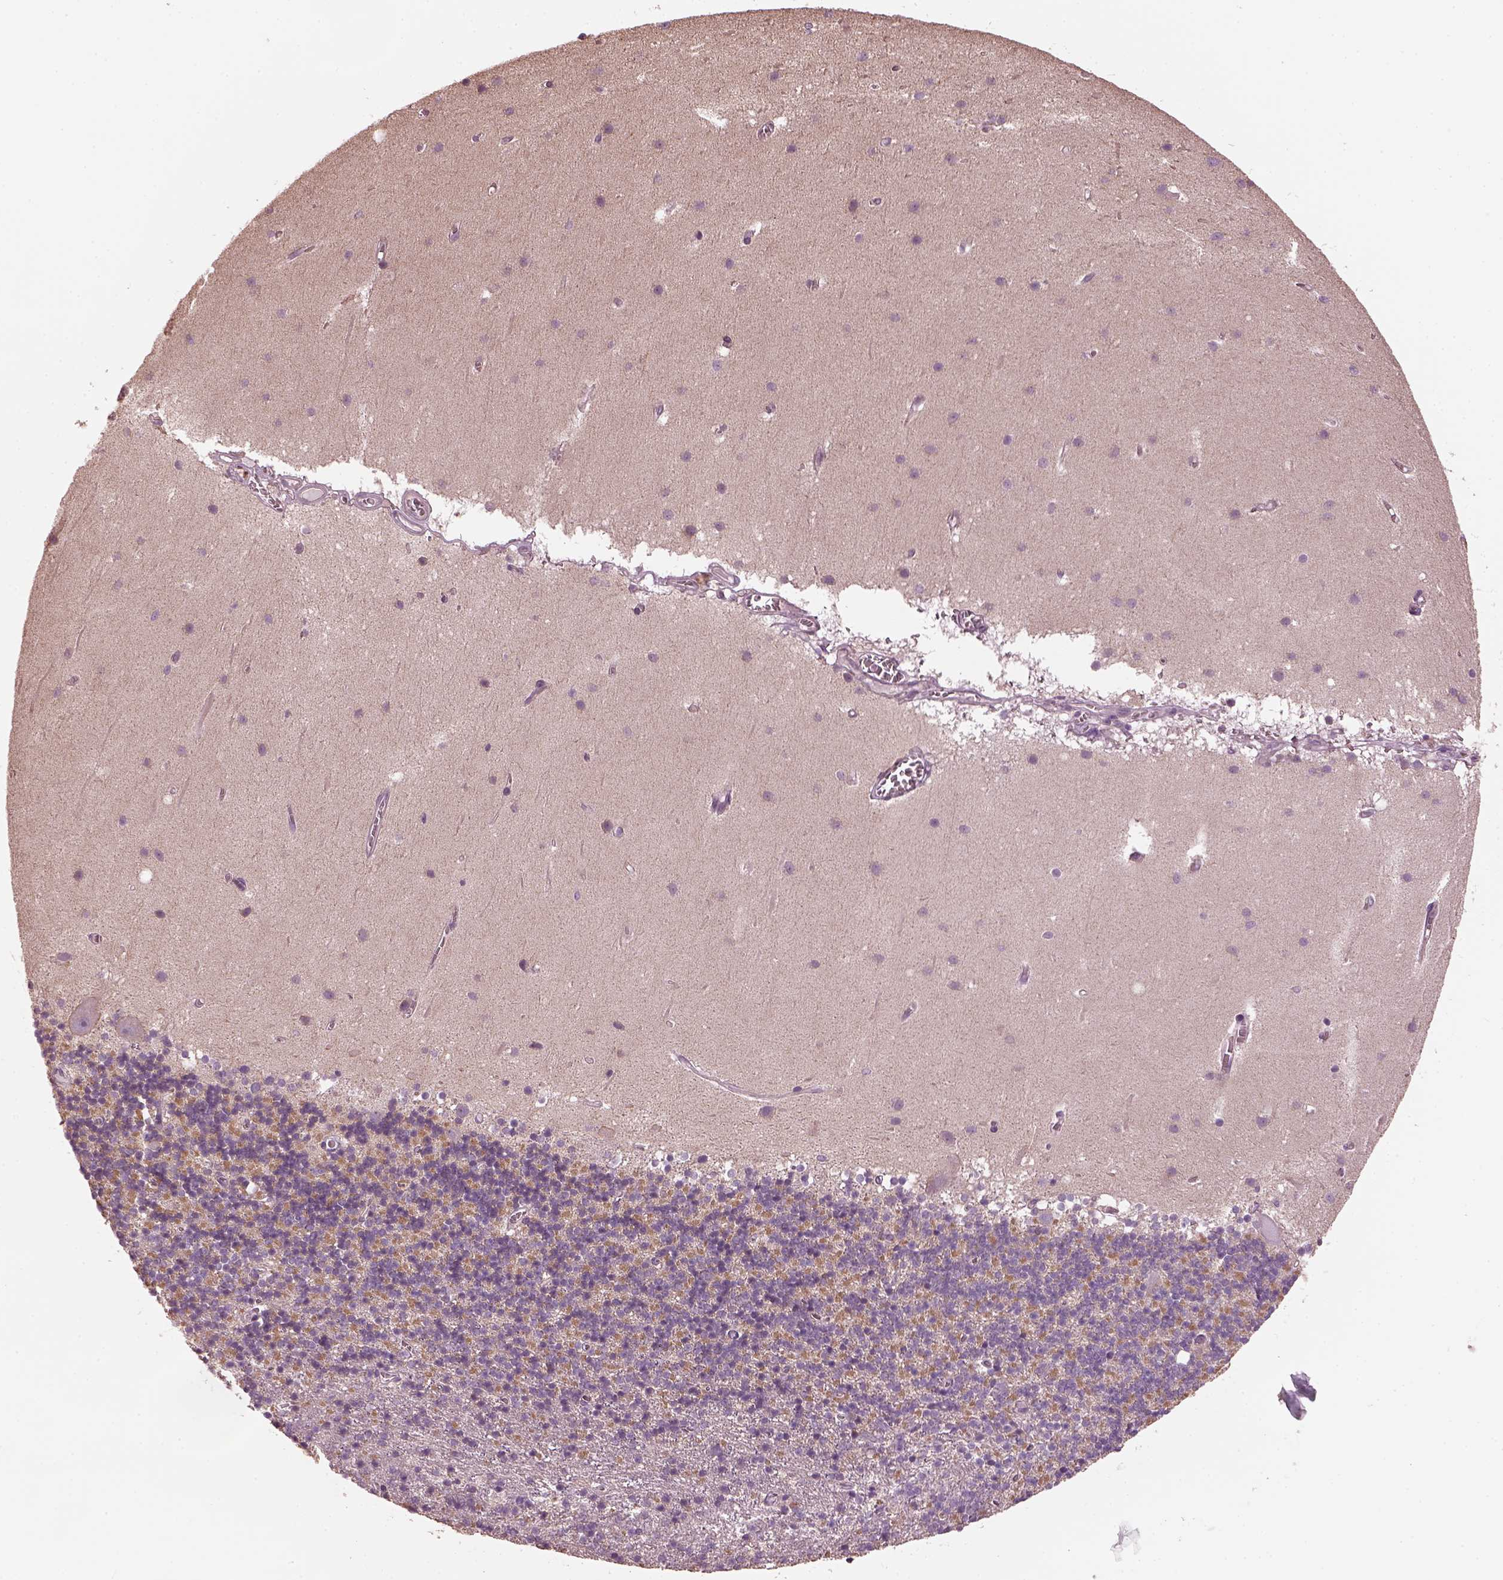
{"staining": {"intensity": "moderate", "quantity": "<25%", "location": "cytoplasmic/membranous"}, "tissue": "cerebellum", "cell_type": "Cells in granular layer", "image_type": "normal", "snomed": [{"axis": "morphology", "description": "Normal tissue, NOS"}, {"axis": "topography", "description": "Cerebellum"}], "caption": "A brown stain labels moderate cytoplasmic/membranous staining of a protein in cells in granular layer of unremarkable human cerebellum. (brown staining indicates protein expression, while blue staining denotes nuclei).", "gene": "ODAD1", "patient": {"sex": "male", "age": 70}}